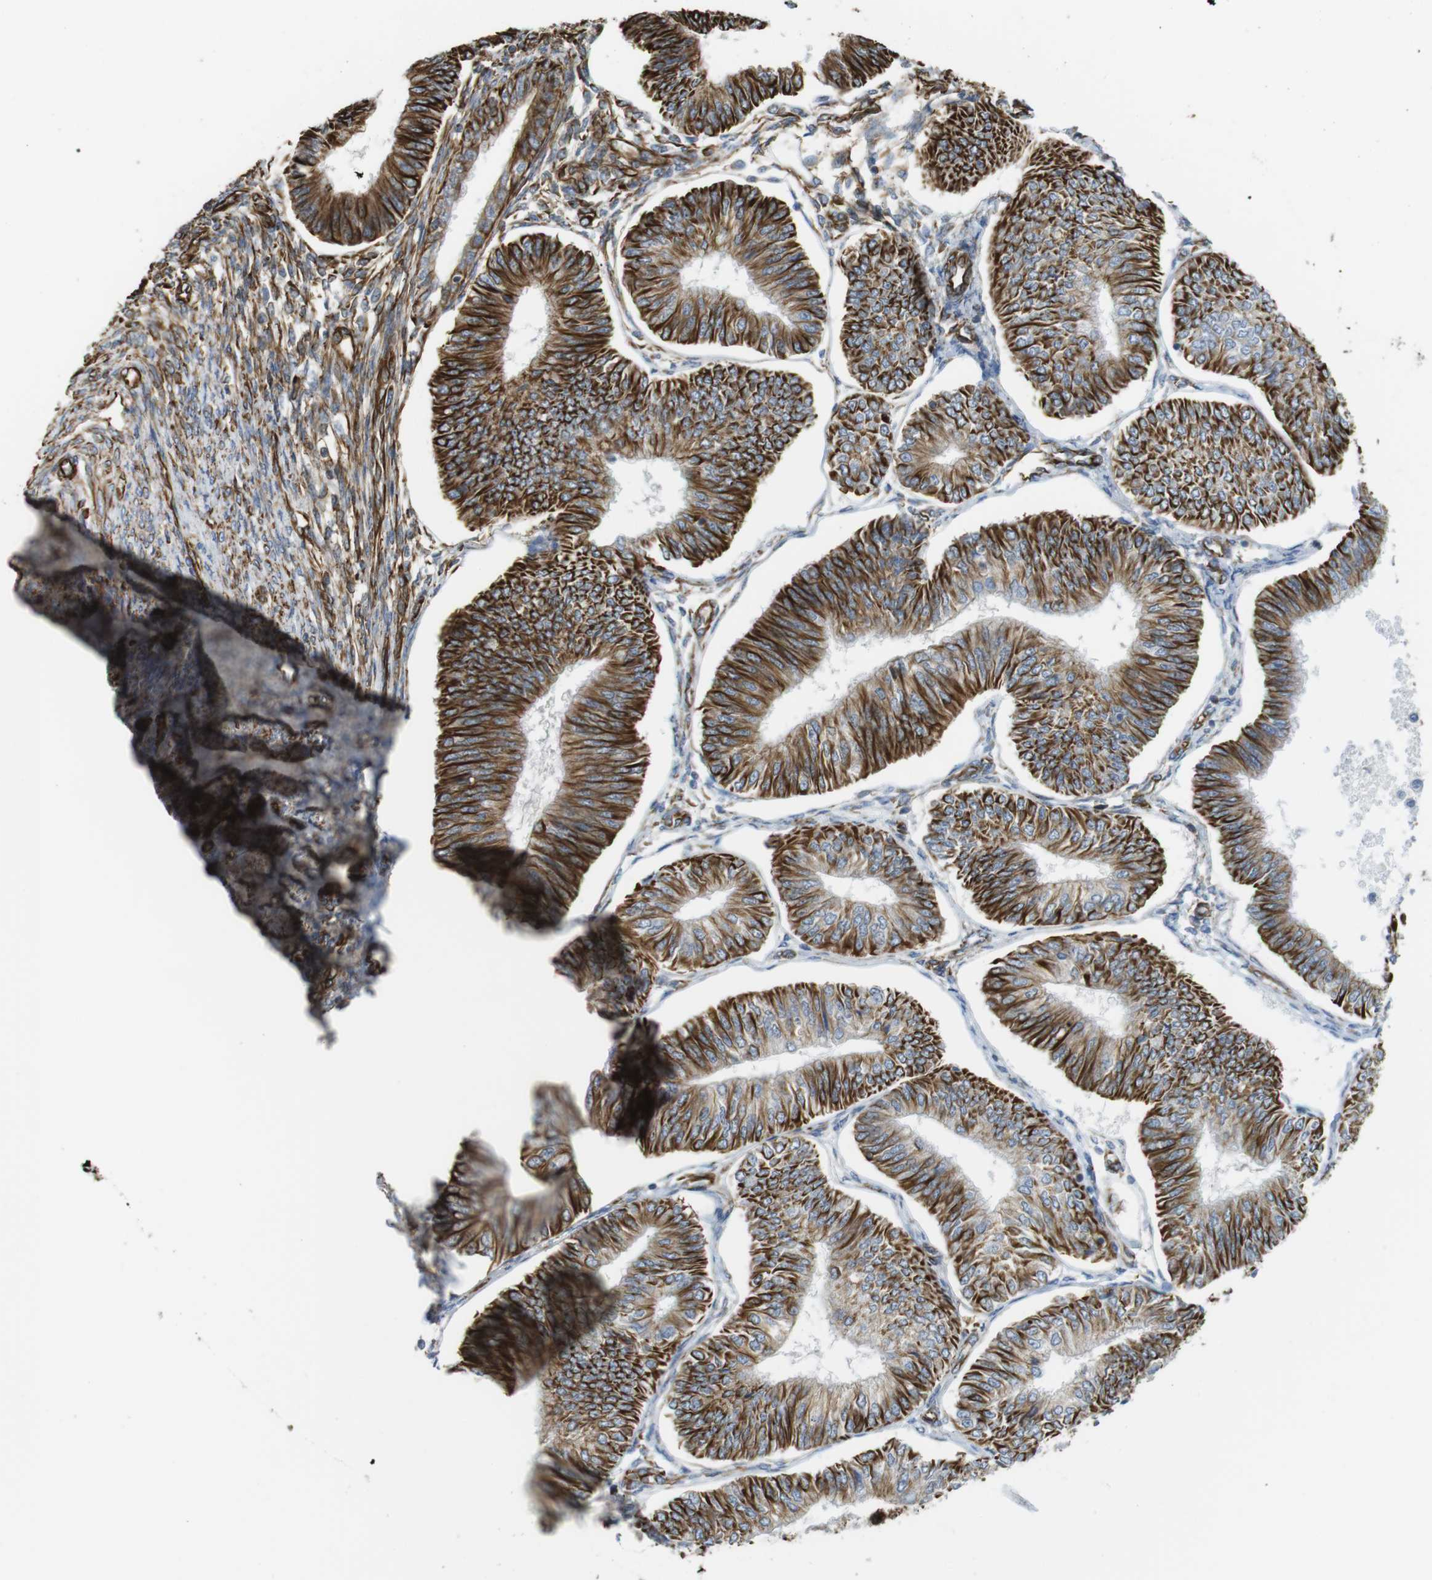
{"staining": {"intensity": "strong", "quantity": ">75%", "location": "cytoplasmic/membranous"}, "tissue": "endometrial cancer", "cell_type": "Tumor cells", "image_type": "cancer", "snomed": [{"axis": "morphology", "description": "Adenocarcinoma, NOS"}, {"axis": "topography", "description": "Endometrium"}], "caption": "The histopathology image shows staining of endometrial cancer, revealing strong cytoplasmic/membranous protein staining (brown color) within tumor cells.", "gene": "RALGPS1", "patient": {"sex": "female", "age": 58}}